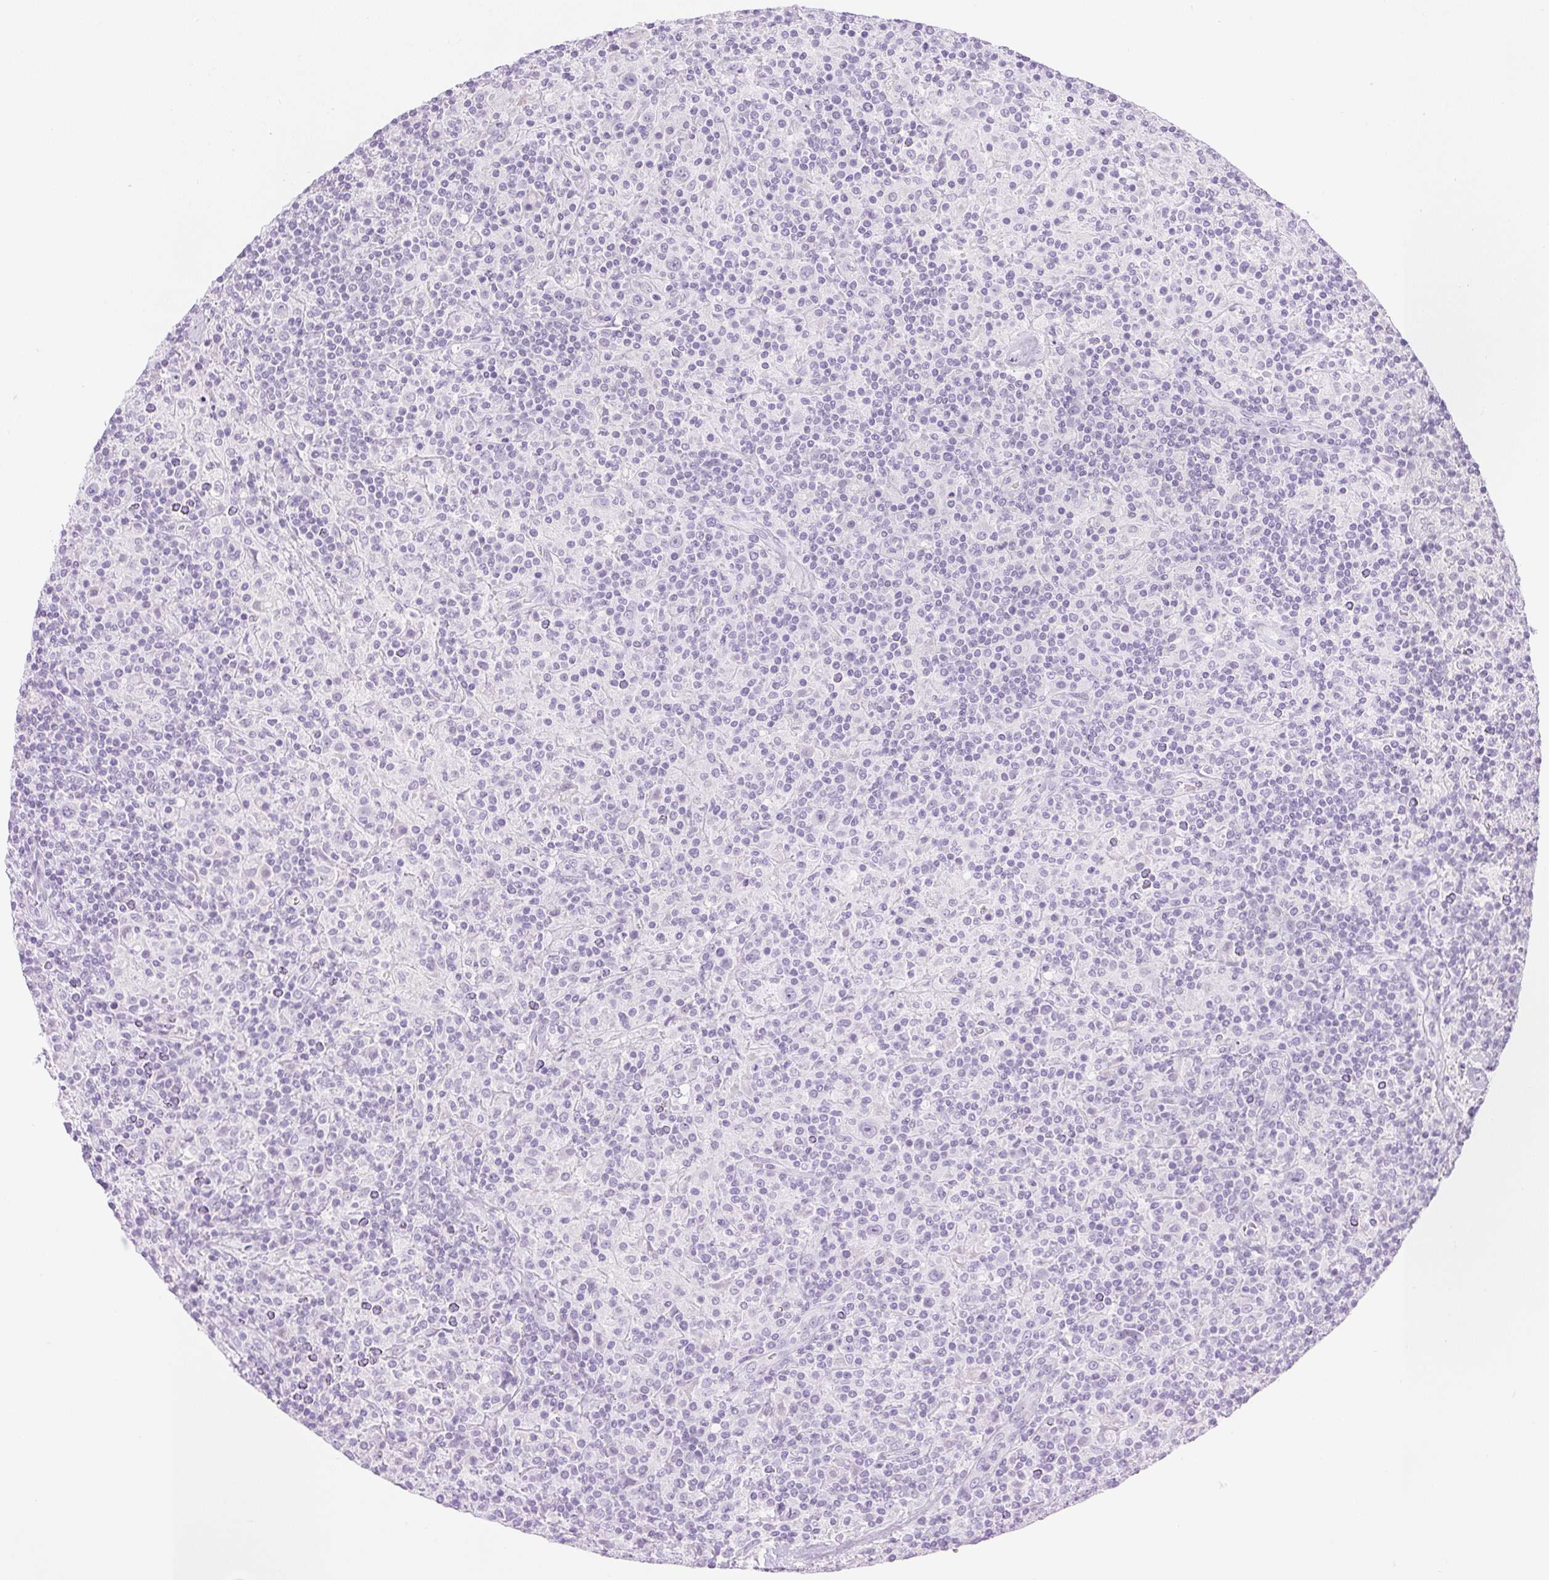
{"staining": {"intensity": "negative", "quantity": "none", "location": "none"}, "tissue": "lymphoma", "cell_type": "Tumor cells", "image_type": "cancer", "snomed": [{"axis": "morphology", "description": "Hodgkin's disease, NOS"}, {"axis": "topography", "description": "Lymph node"}], "caption": "This is an immunohistochemistry histopathology image of lymphoma. There is no positivity in tumor cells.", "gene": "CPB1", "patient": {"sex": "male", "age": 70}}